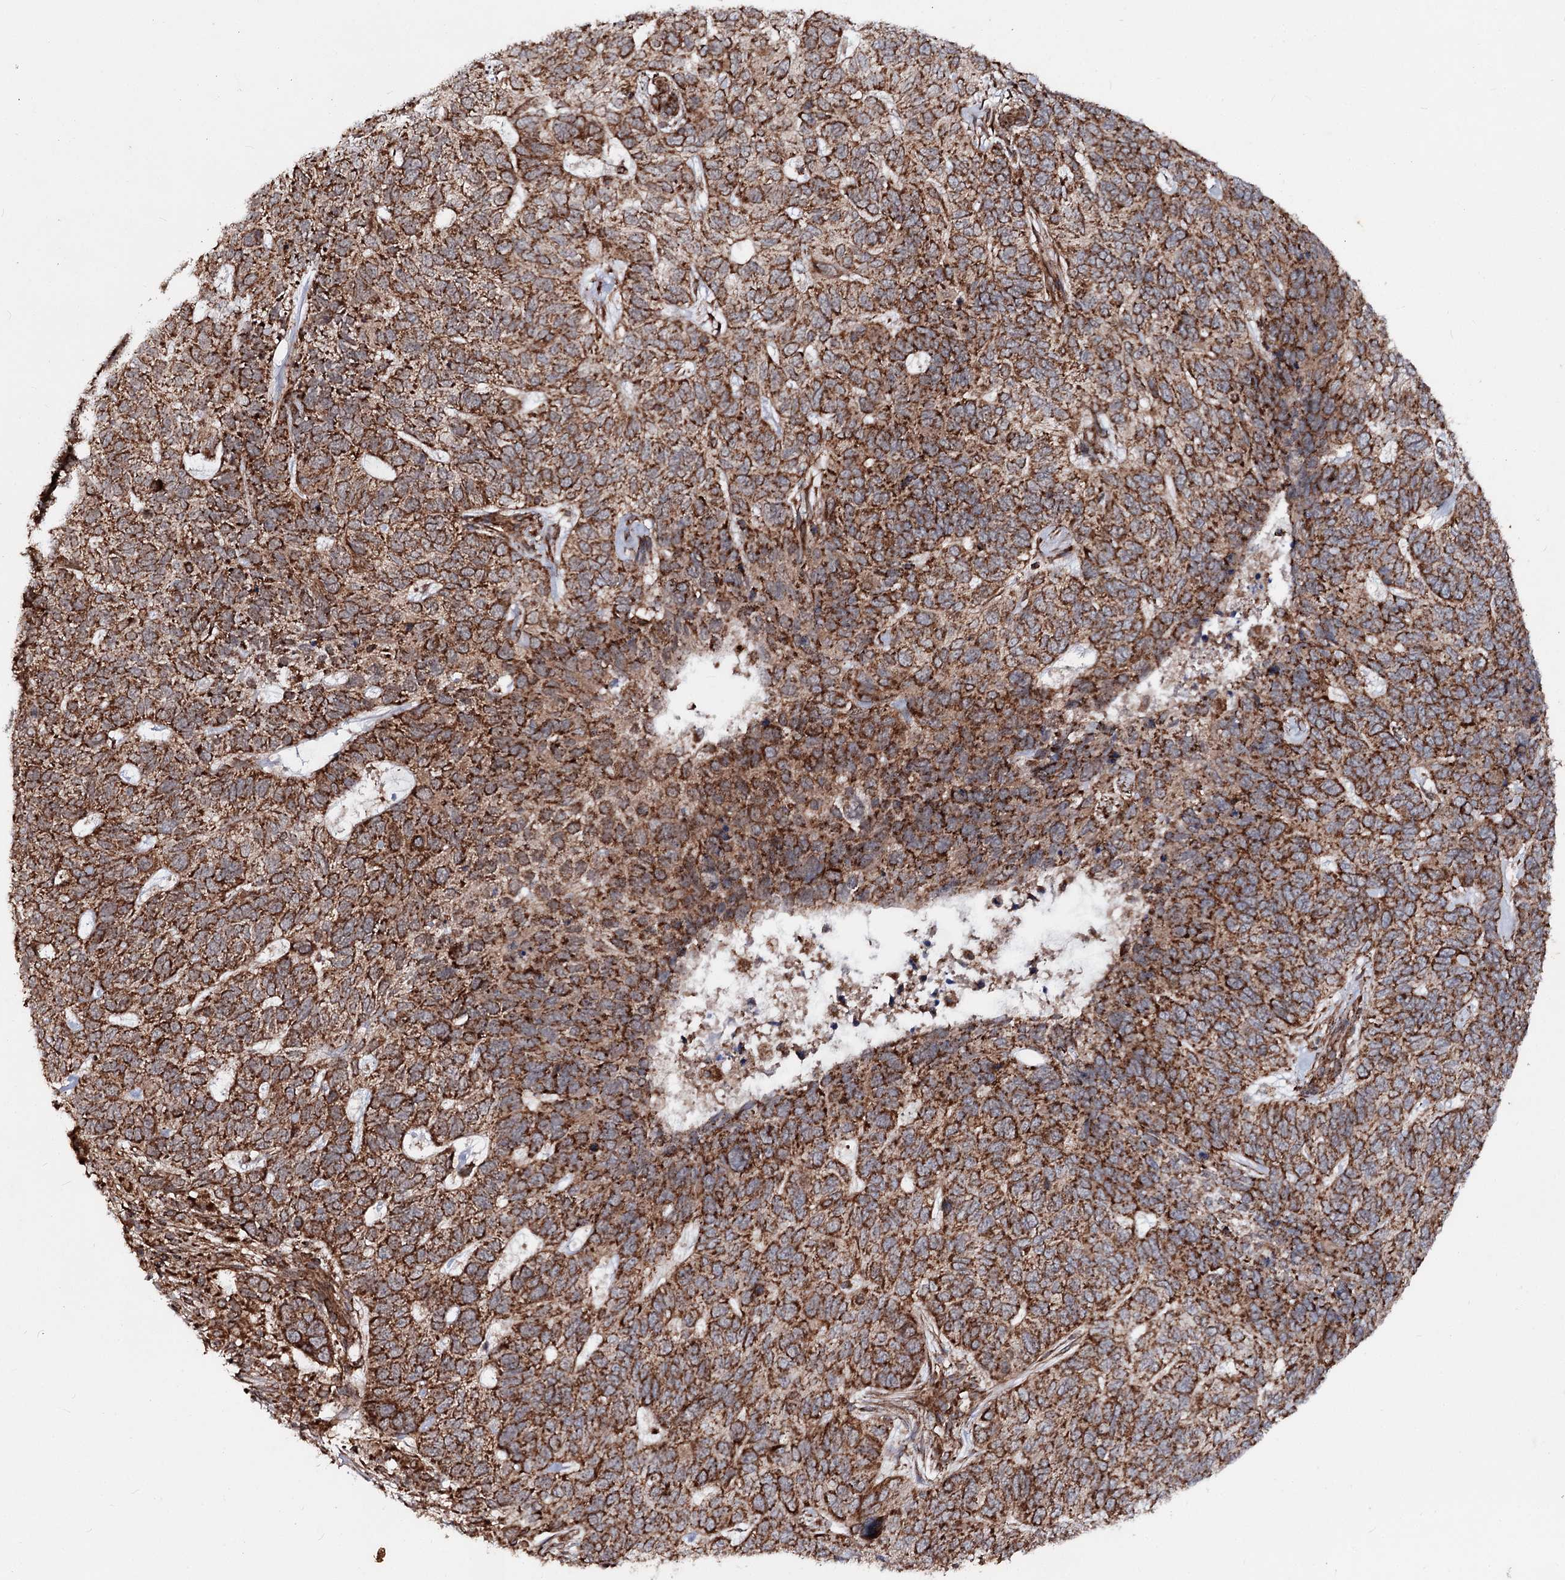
{"staining": {"intensity": "strong", "quantity": ">75%", "location": "cytoplasmic/membranous"}, "tissue": "skin cancer", "cell_type": "Tumor cells", "image_type": "cancer", "snomed": [{"axis": "morphology", "description": "Basal cell carcinoma"}, {"axis": "topography", "description": "Skin"}], "caption": "This histopathology image exhibits skin cancer (basal cell carcinoma) stained with immunohistochemistry to label a protein in brown. The cytoplasmic/membranous of tumor cells show strong positivity for the protein. Nuclei are counter-stained blue.", "gene": "FGFR1OP2", "patient": {"sex": "female", "age": 65}}